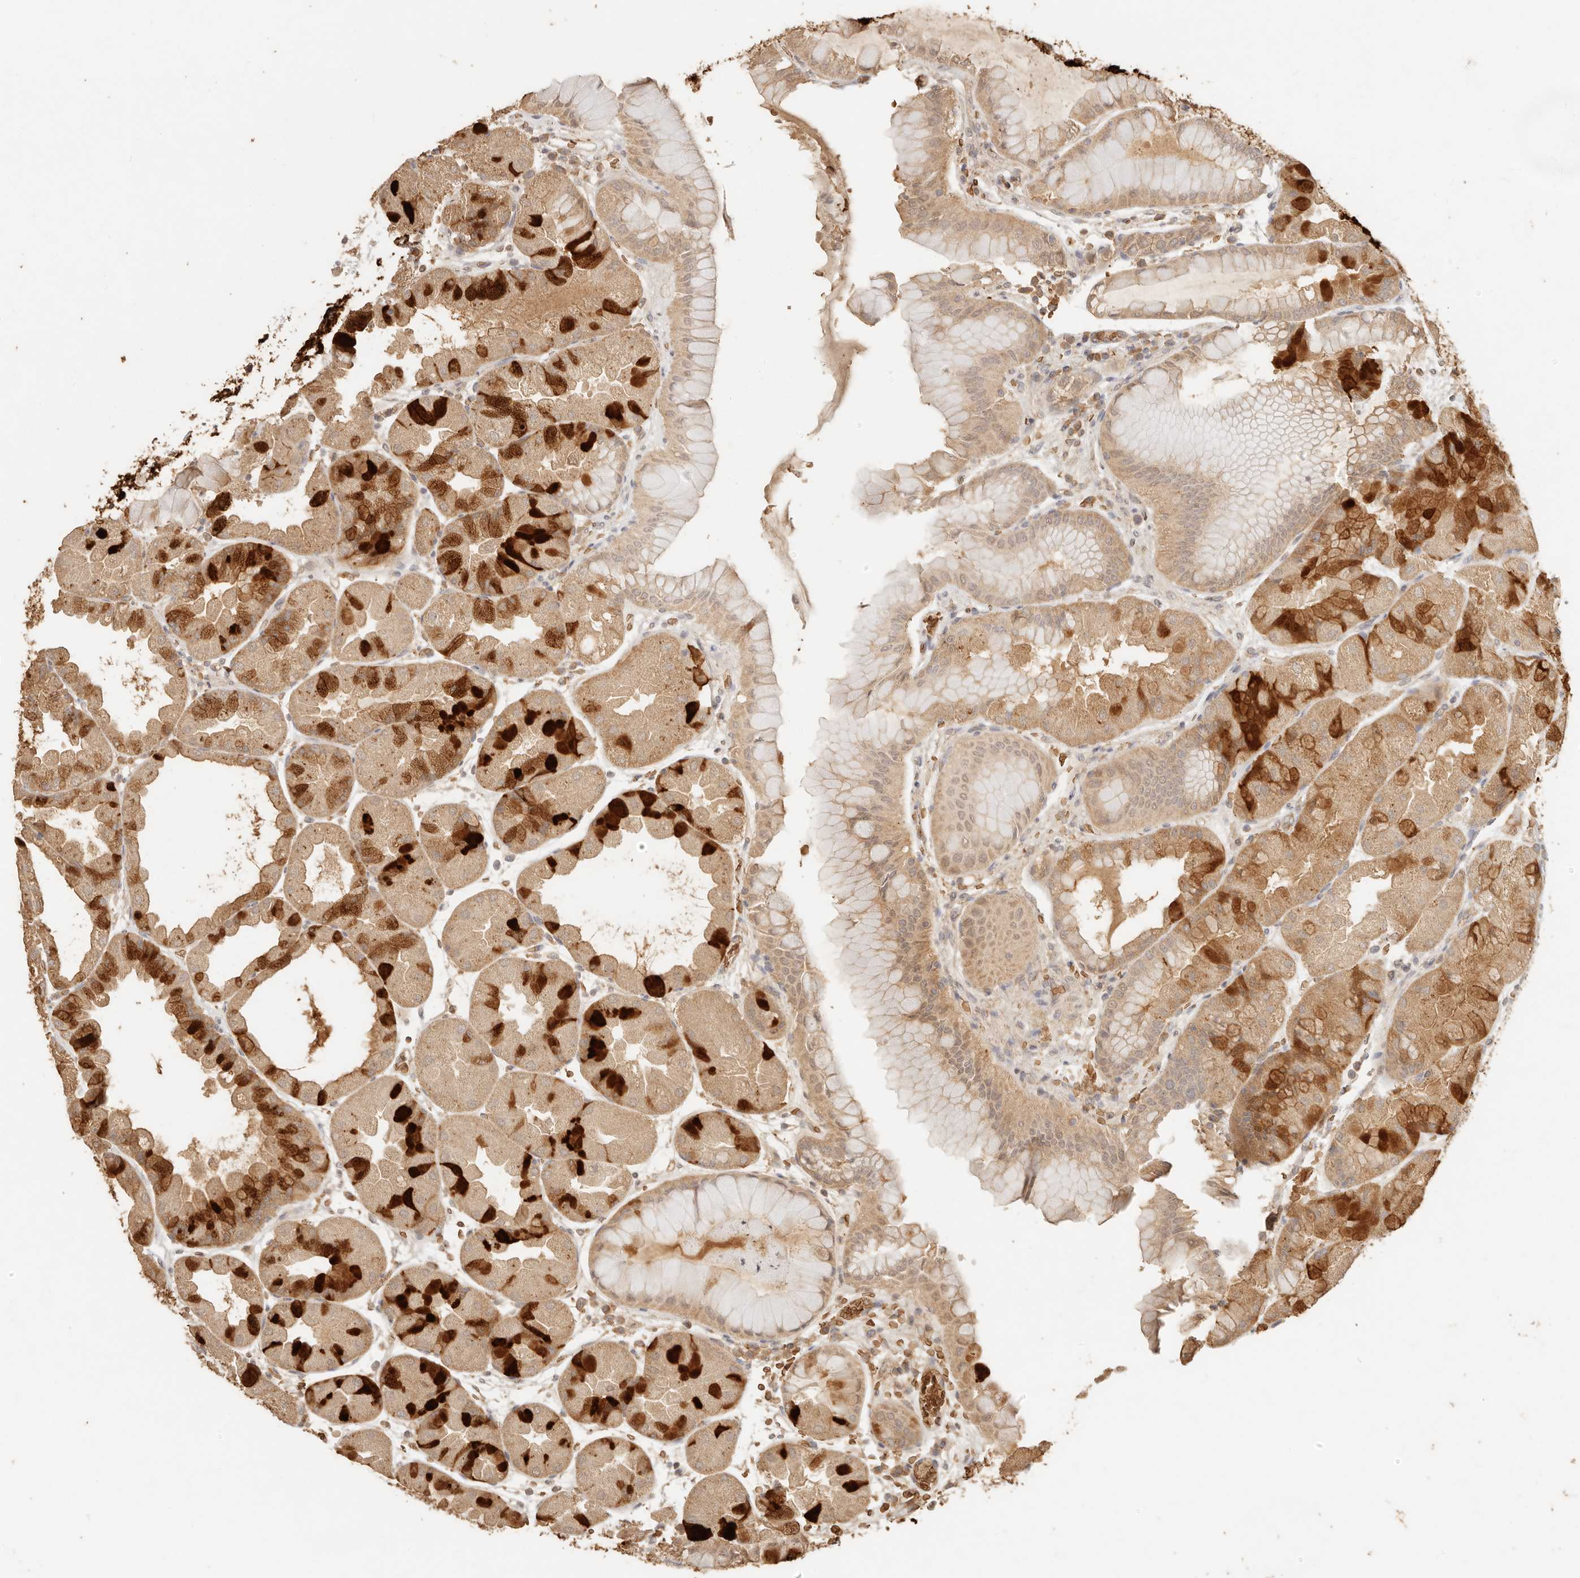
{"staining": {"intensity": "strong", "quantity": ">75%", "location": "cytoplasmic/membranous"}, "tissue": "stomach", "cell_type": "Glandular cells", "image_type": "normal", "snomed": [{"axis": "morphology", "description": "Normal tissue, NOS"}, {"axis": "topography", "description": "Stomach, upper"}], "caption": "Glandular cells show strong cytoplasmic/membranous expression in about >75% of cells in benign stomach. (DAB (3,3'-diaminobenzidine) IHC, brown staining for protein, blue staining for nuclei).", "gene": "INTS11", "patient": {"sex": "male", "age": 47}}